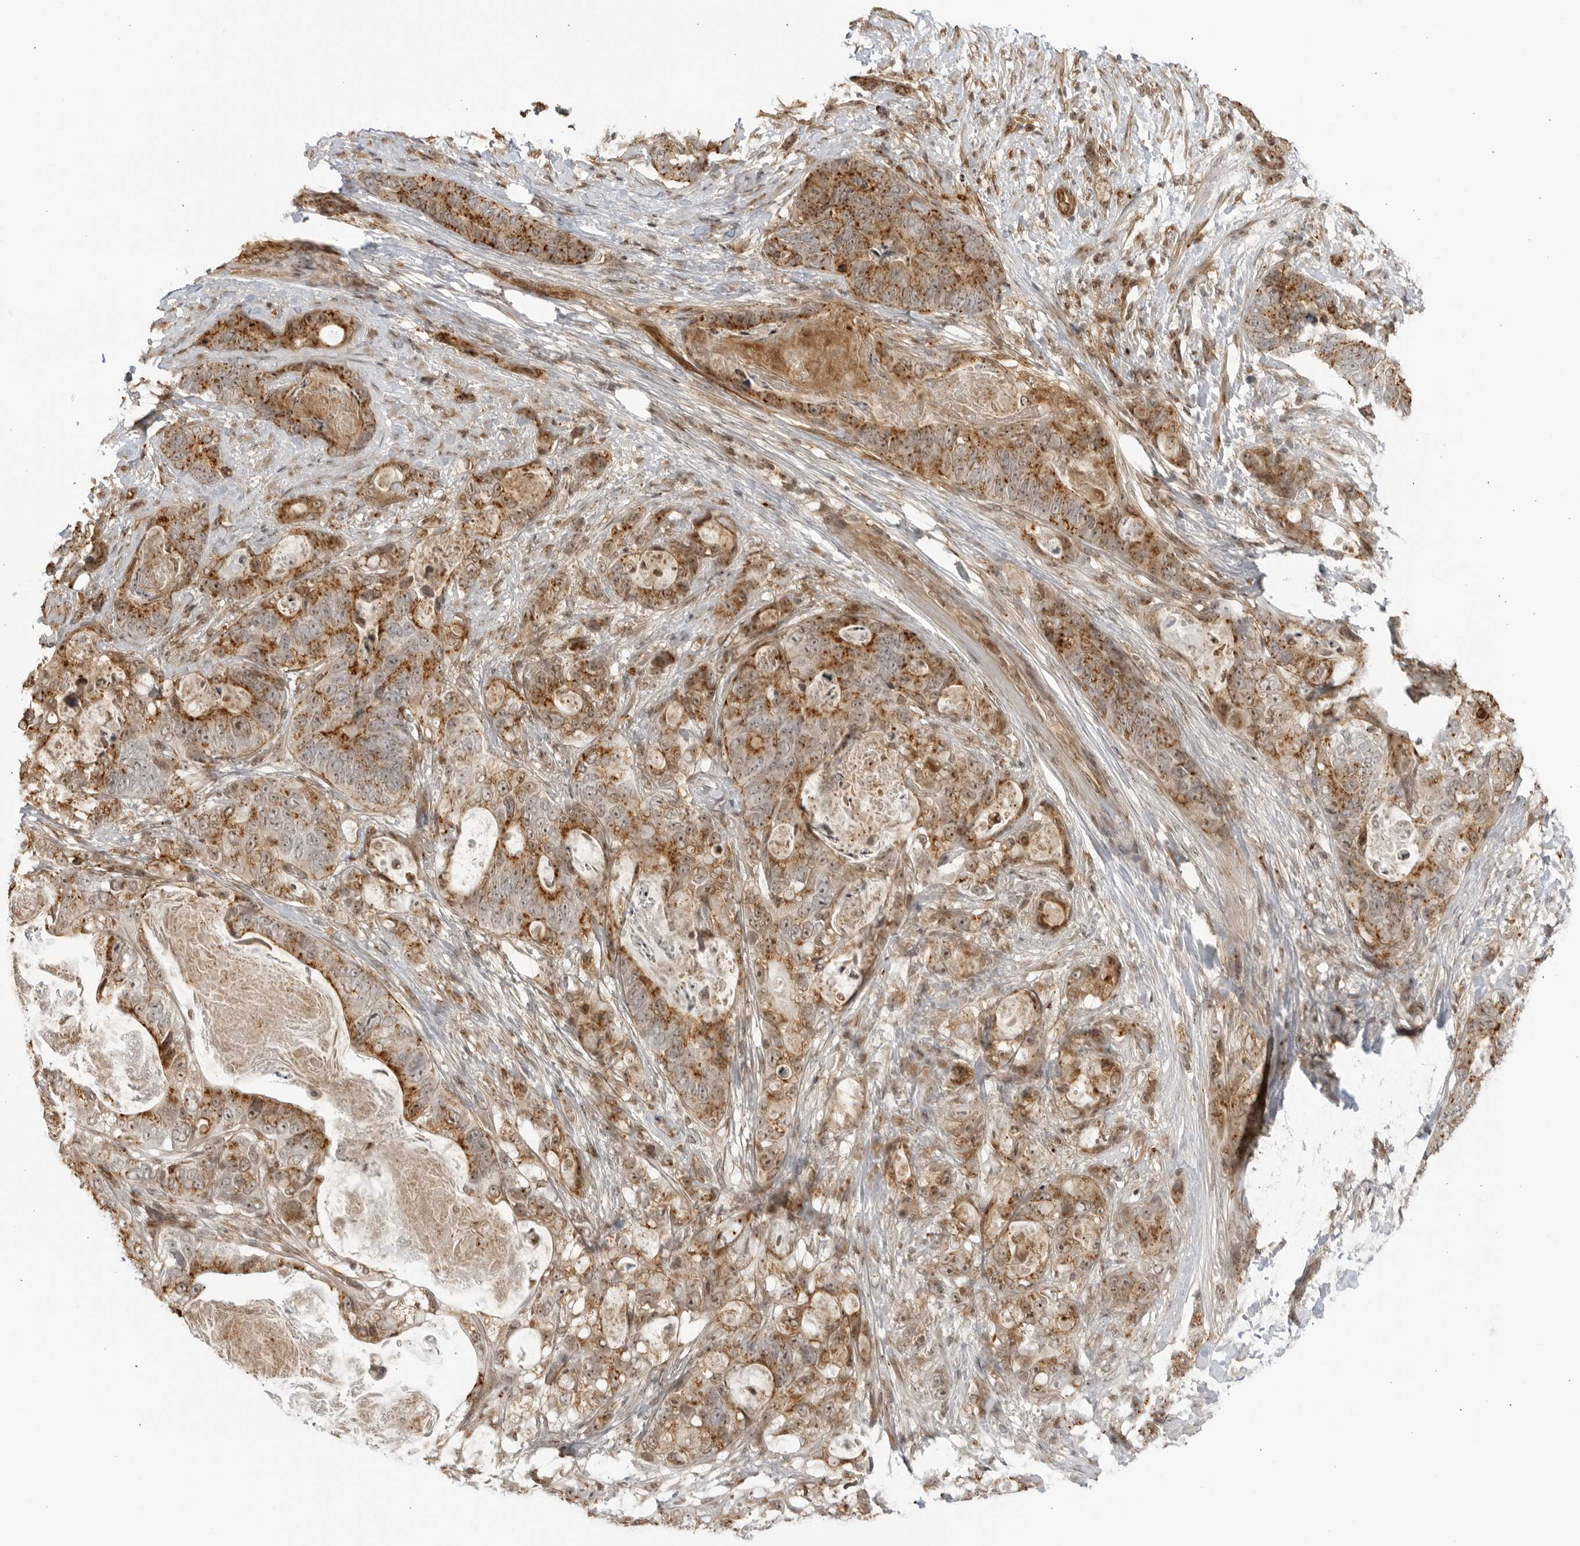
{"staining": {"intensity": "moderate", "quantity": "25%-75%", "location": "cytoplasmic/membranous"}, "tissue": "stomach cancer", "cell_type": "Tumor cells", "image_type": "cancer", "snomed": [{"axis": "morphology", "description": "Normal tissue, NOS"}, {"axis": "morphology", "description": "Adenocarcinoma, NOS"}, {"axis": "topography", "description": "Stomach"}], "caption": "Stomach adenocarcinoma was stained to show a protein in brown. There is medium levels of moderate cytoplasmic/membranous expression in approximately 25%-75% of tumor cells.", "gene": "TCF21", "patient": {"sex": "female", "age": 89}}